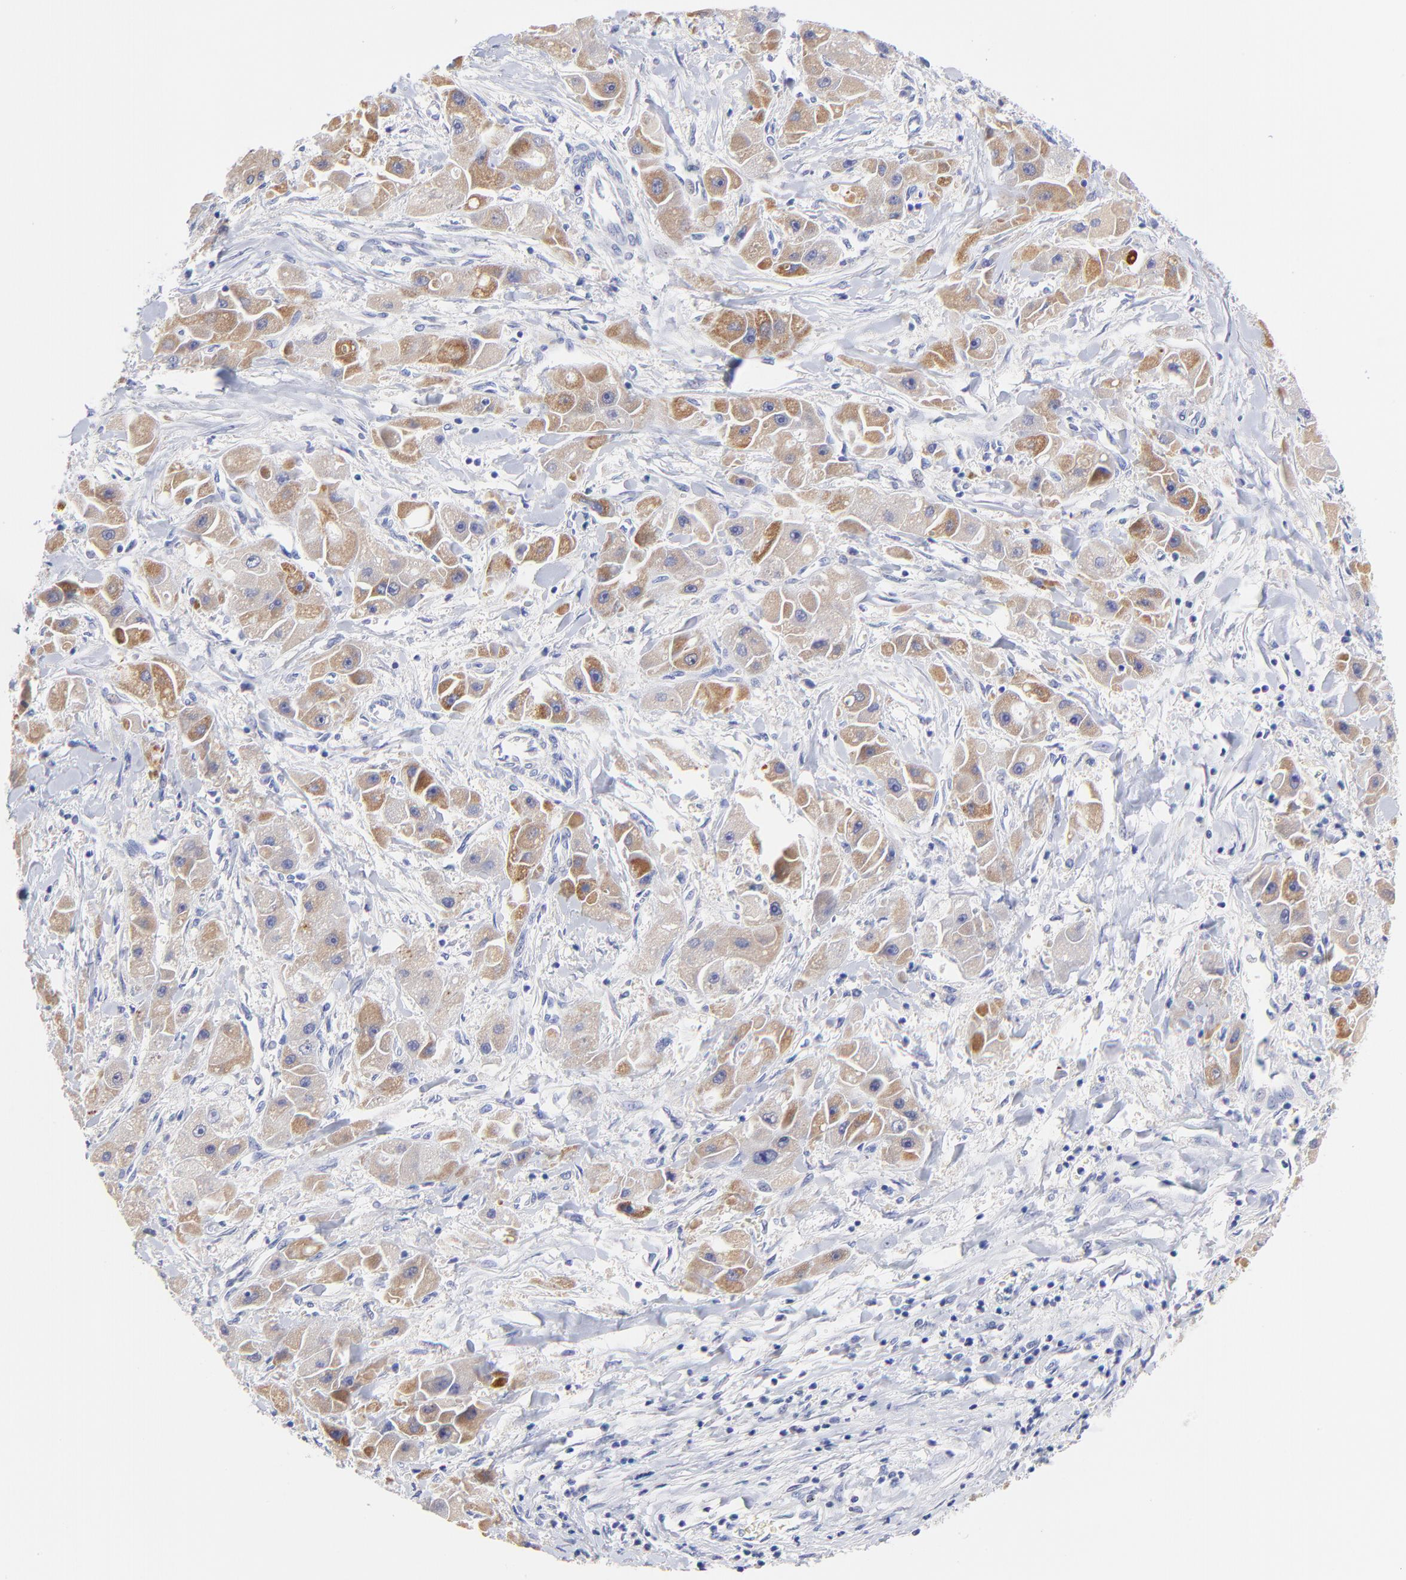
{"staining": {"intensity": "moderate", "quantity": ">75%", "location": "cytoplasmic/membranous"}, "tissue": "liver cancer", "cell_type": "Tumor cells", "image_type": "cancer", "snomed": [{"axis": "morphology", "description": "Carcinoma, Hepatocellular, NOS"}, {"axis": "topography", "description": "Liver"}], "caption": "This is a micrograph of IHC staining of liver hepatocellular carcinoma, which shows moderate positivity in the cytoplasmic/membranous of tumor cells.", "gene": "EBP", "patient": {"sex": "male", "age": 24}}